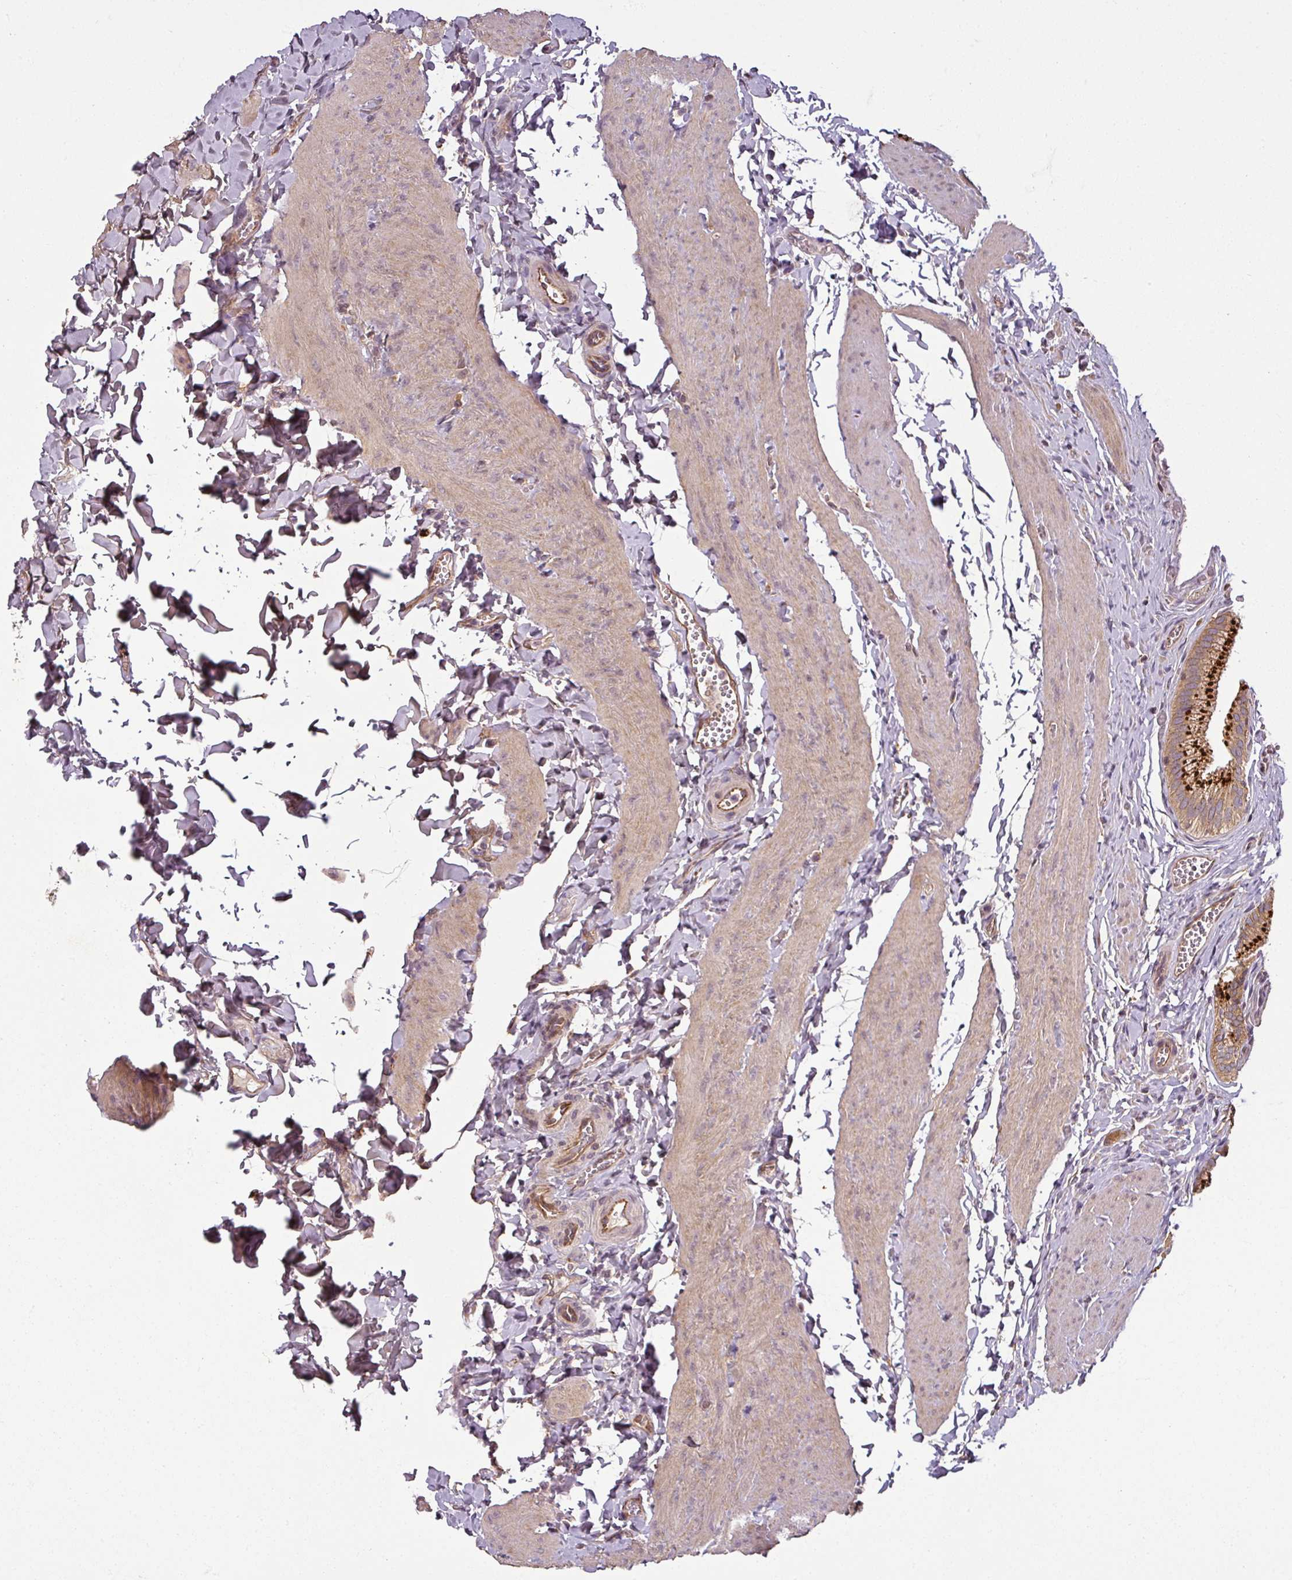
{"staining": {"intensity": "strong", "quantity": ">75%", "location": "cytoplasmic/membranous"}, "tissue": "gallbladder", "cell_type": "Glandular cells", "image_type": "normal", "snomed": [{"axis": "morphology", "description": "Normal tissue, NOS"}, {"axis": "topography", "description": "Gallbladder"}, {"axis": "topography", "description": "Peripheral nerve tissue"}], "caption": "Immunohistochemistry (IHC) image of normal gallbladder: human gallbladder stained using IHC exhibits high levels of strong protein expression localized specifically in the cytoplasmic/membranous of glandular cells, appearing as a cytoplasmic/membranous brown color.", "gene": "DIMT1", "patient": {"sex": "male", "age": 17}}